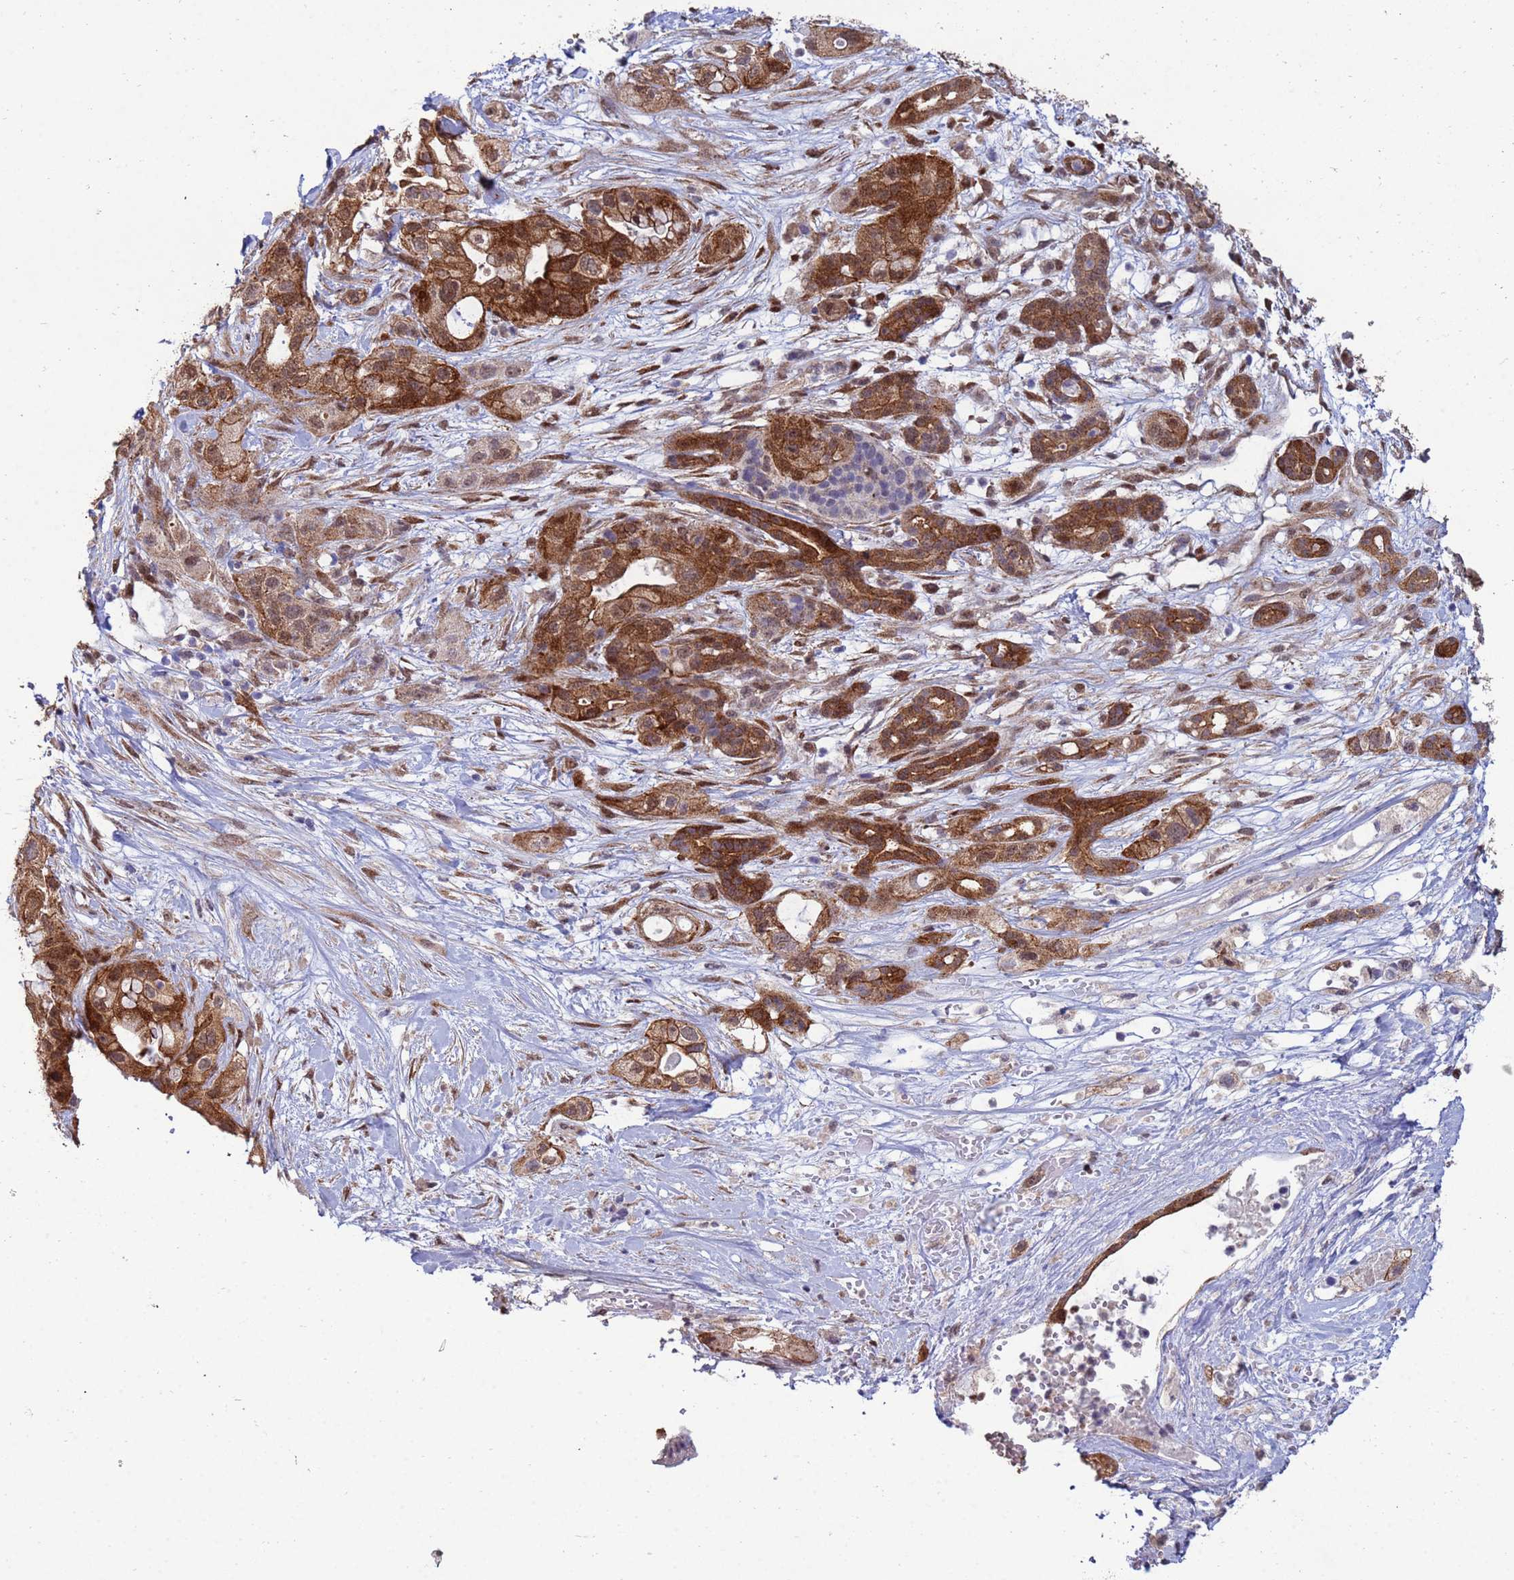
{"staining": {"intensity": "strong", "quantity": ">75%", "location": "cytoplasmic/membranous,nuclear"}, "tissue": "pancreatic cancer", "cell_type": "Tumor cells", "image_type": "cancer", "snomed": [{"axis": "morphology", "description": "Adenocarcinoma, NOS"}, {"axis": "topography", "description": "Pancreas"}], "caption": "Pancreatic cancer (adenocarcinoma) stained for a protein demonstrates strong cytoplasmic/membranous and nuclear positivity in tumor cells.", "gene": "TRIP6", "patient": {"sex": "male", "age": 44}}